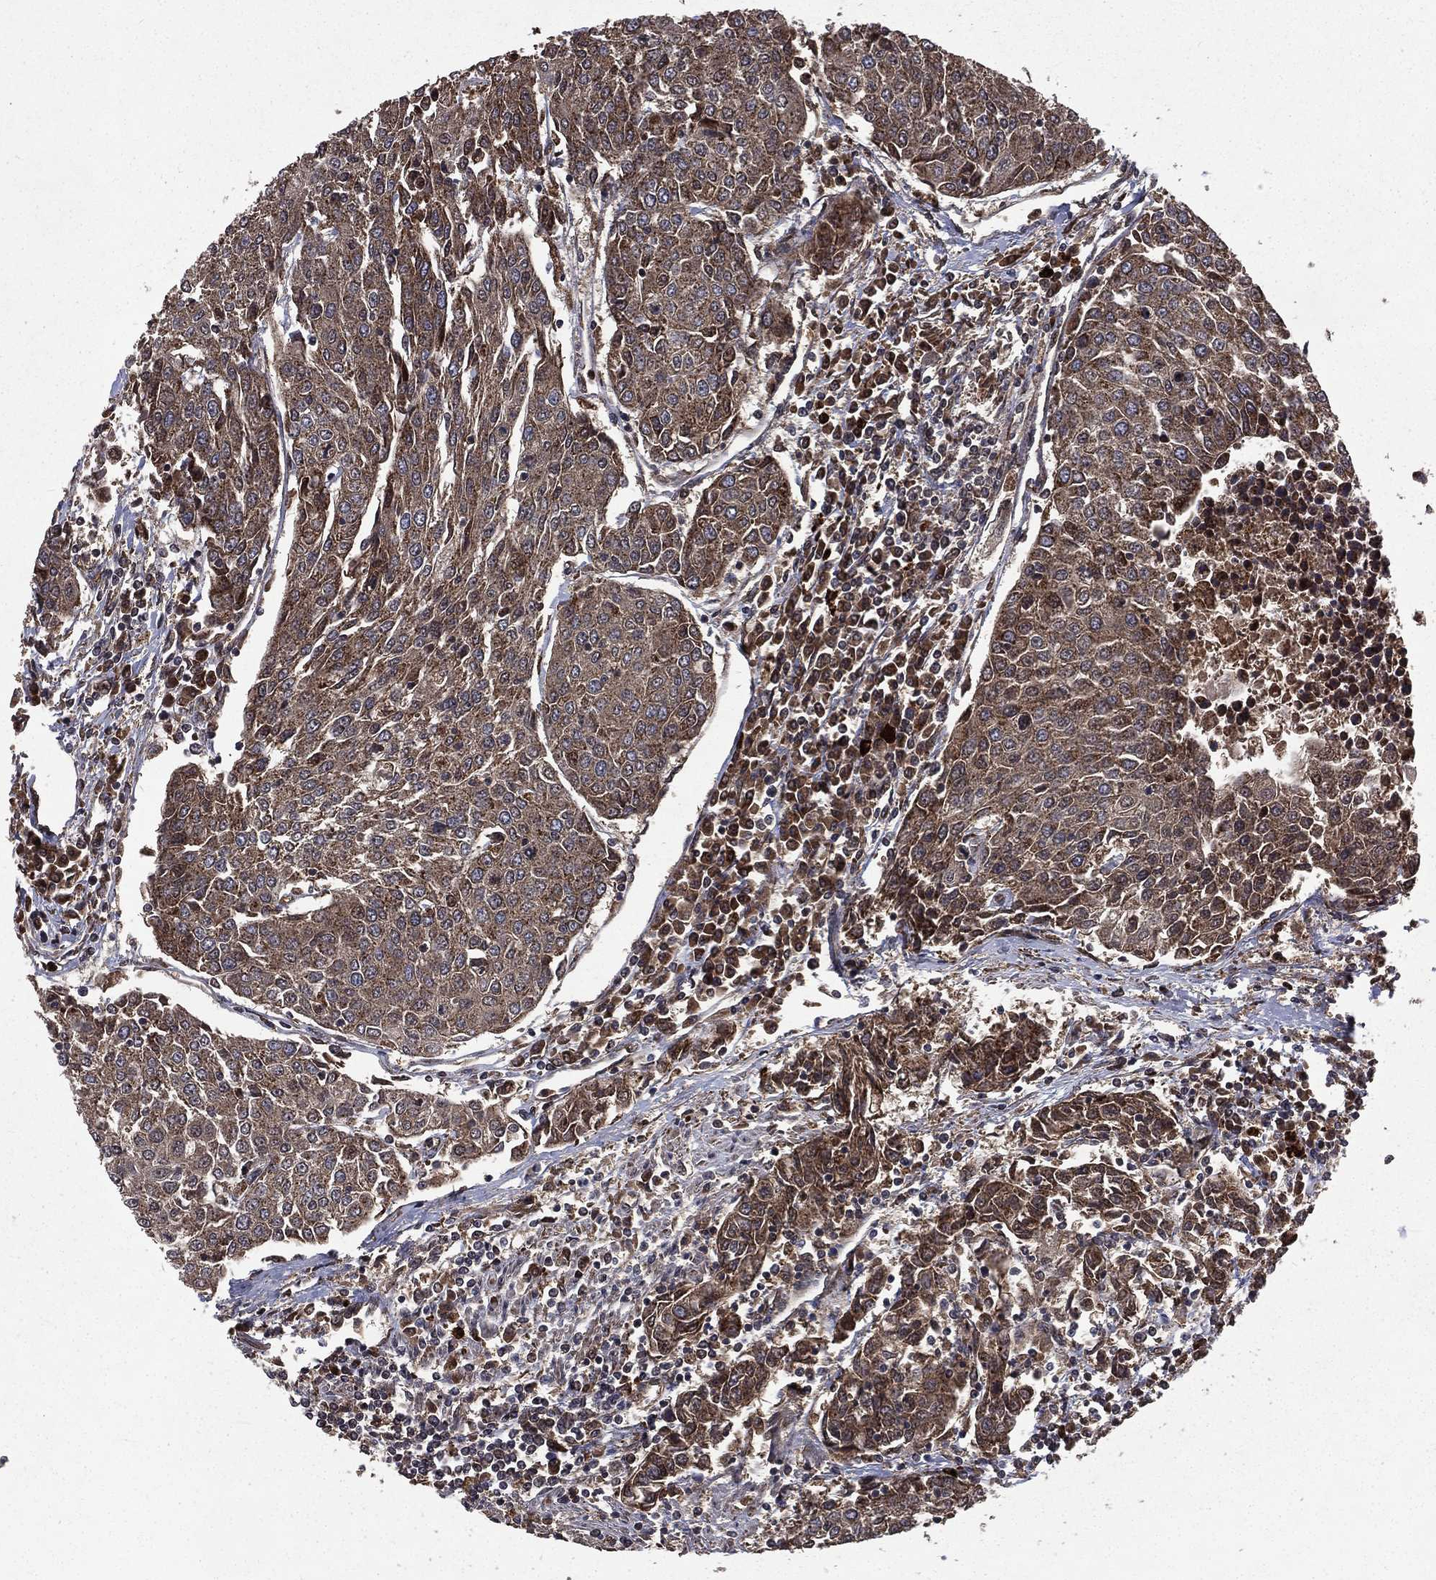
{"staining": {"intensity": "weak", "quantity": ">75%", "location": "cytoplasmic/membranous"}, "tissue": "urothelial cancer", "cell_type": "Tumor cells", "image_type": "cancer", "snomed": [{"axis": "morphology", "description": "Urothelial carcinoma, High grade"}, {"axis": "topography", "description": "Urinary bladder"}], "caption": "Protein expression analysis of urothelial carcinoma (high-grade) exhibits weak cytoplasmic/membranous staining in approximately >75% of tumor cells. (DAB = brown stain, brightfield microscopy at high magnification).", "gene": "LENG8", "patient": {"sex": "female", "age": 85}}